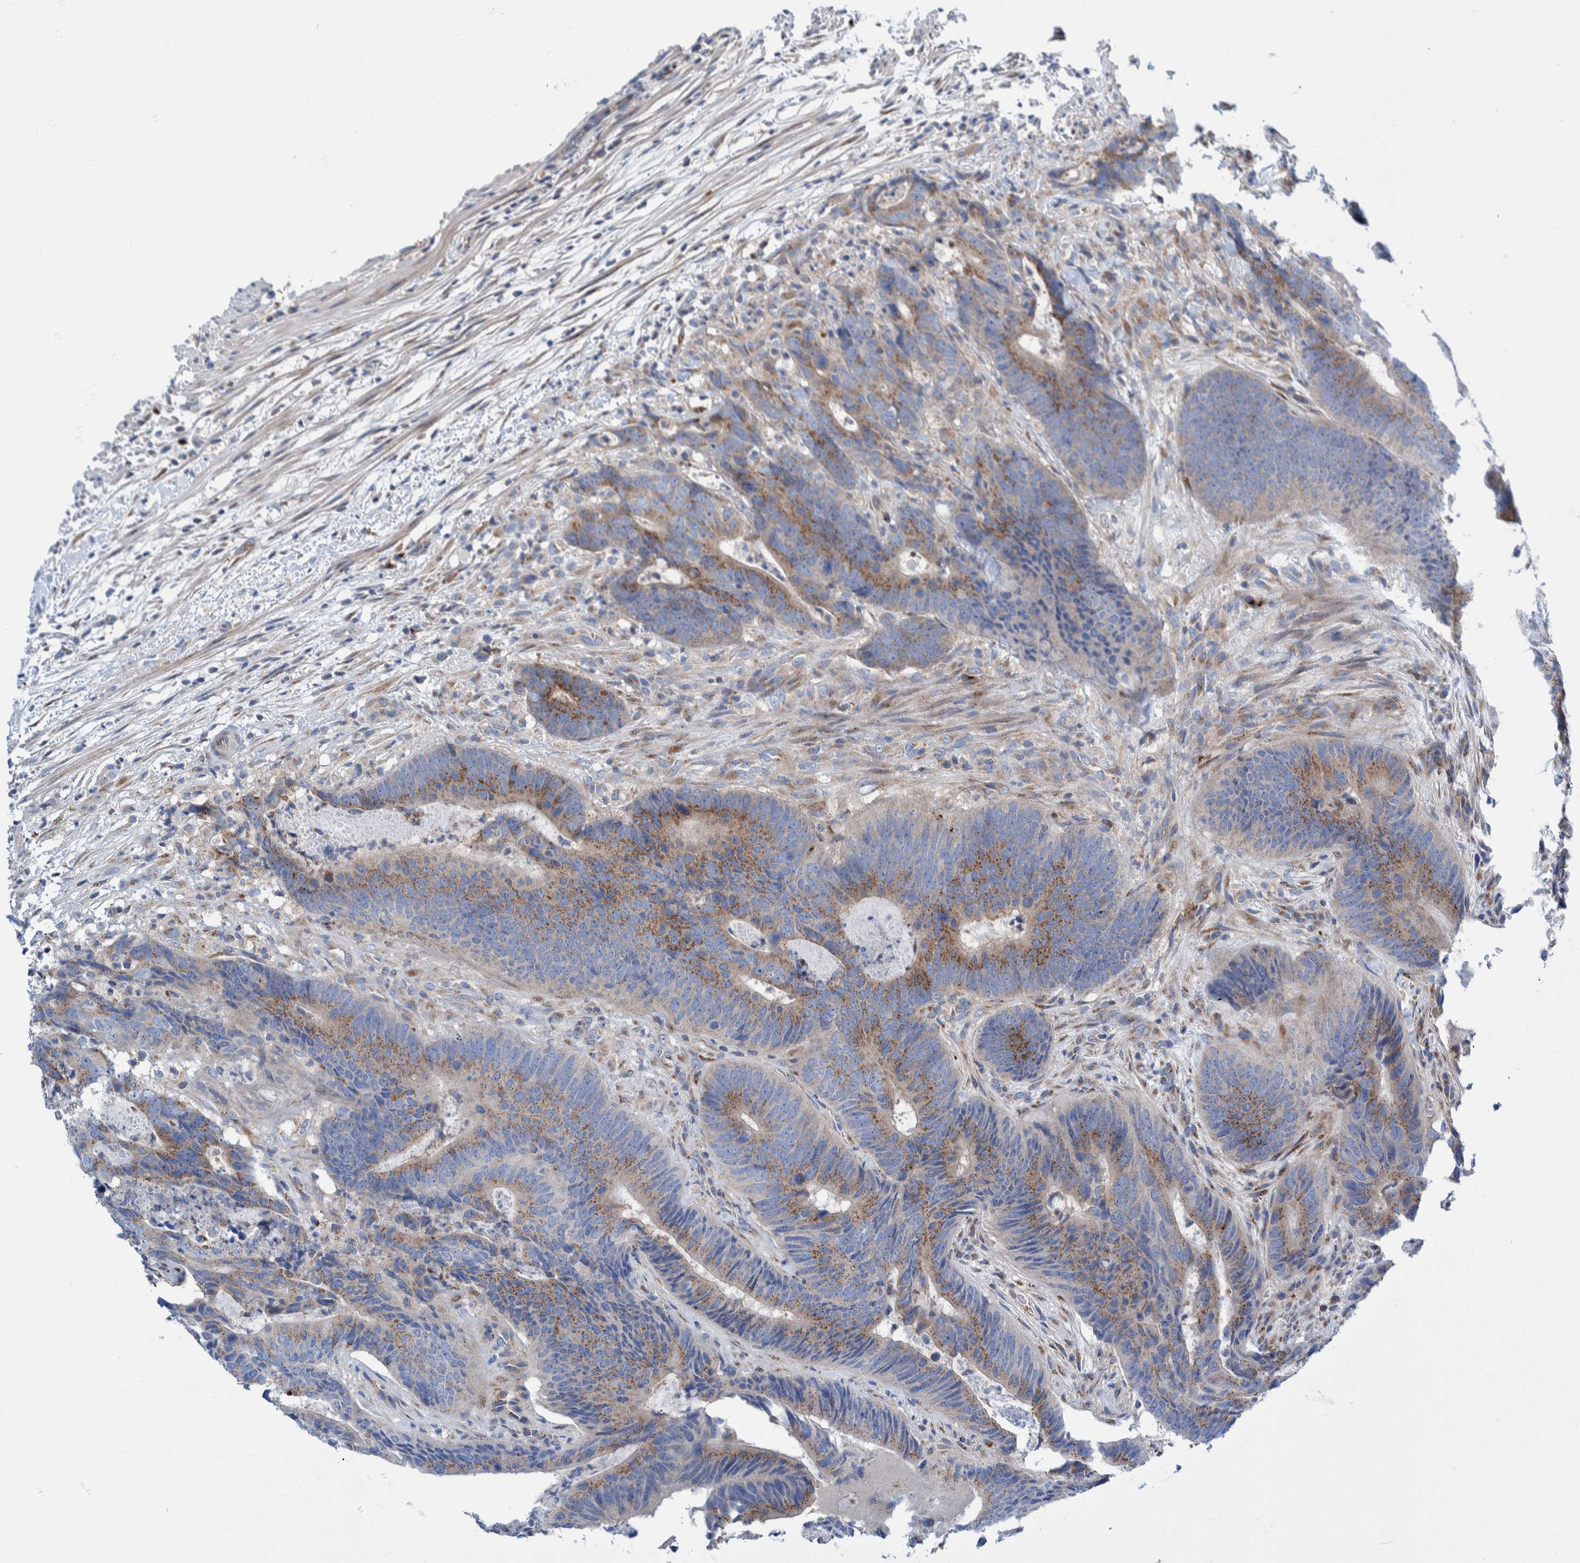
{"staining": {"intensity": "weak", "quantity": ">75%", "location": "cytoplasmic/membranous"}, "tissue": "colorectal cancer", "cell_type": "Tumor cells", "image_type": "cancer", "snomed": [{"axis": "morphology", "description": "Adenocarcinoma, NOS"}, {"axis": "topography", "description": "Colon"}], "caption": "Immunohistochemistry of colorectal adenocarcinoma reveals low levels of weak cytoplasmic/membranous expression in about >75% of tumor cells.", "gene": "TRIM58", "patient": {"sex": "male", "age": 56}}